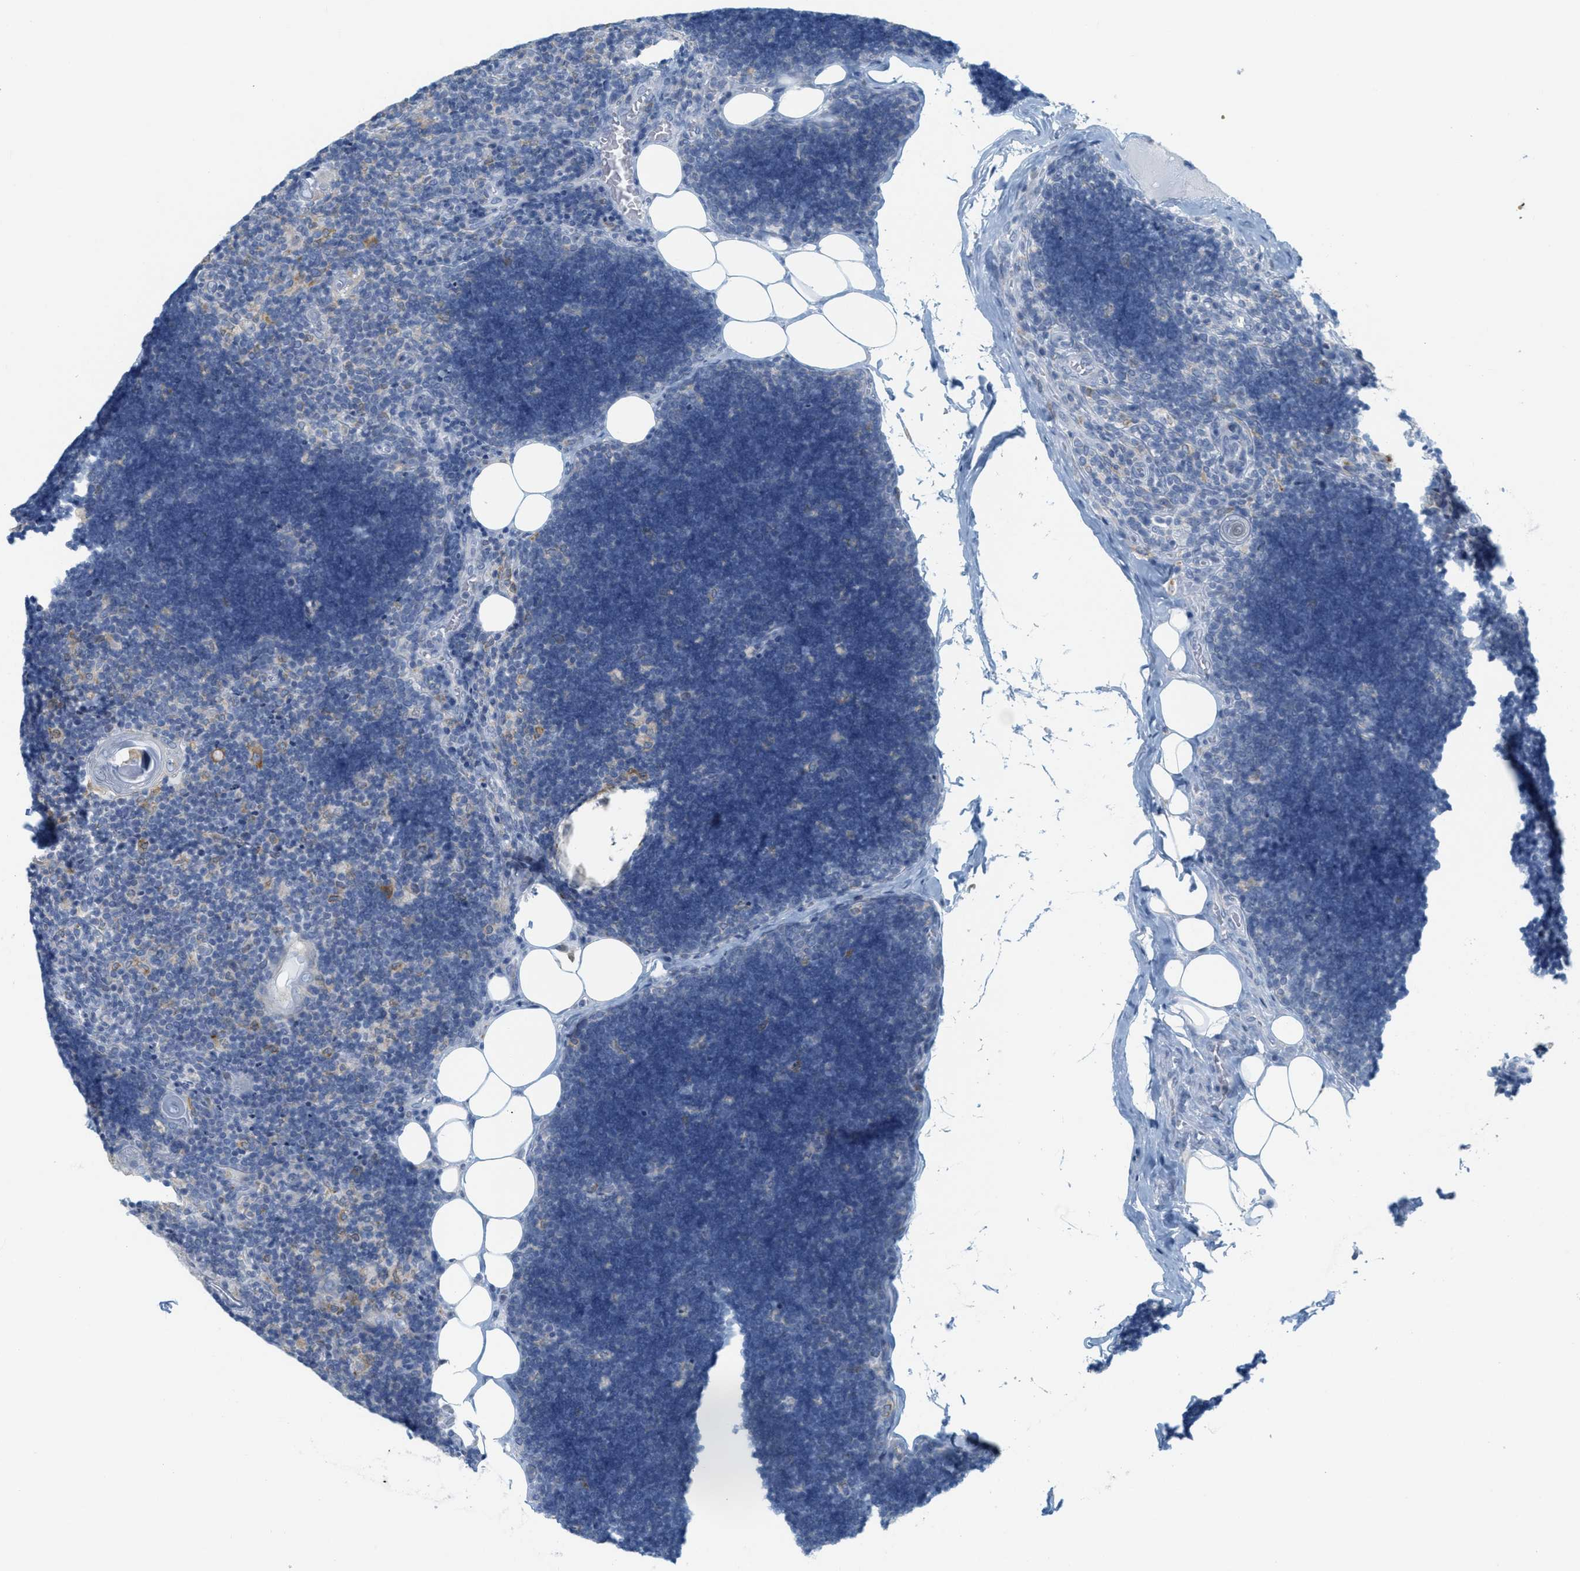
{"staining": {"intensity": "negative", "quantity": "none", "location": "none"}, "tissue": "lymph node", "cell_type": "Germinal center cells", "image_type": "normal", "snomed": [{"axis": "morphology", "description": "Normal tissue, NOS"}, {"axis": "topography", "description": "Lymph node"}], "caption": "Immunohistochemistry of normal human lymph node displays no positivity in germinal center cells. (DAB immunohistochemistry (IHC) with hematoxylin counter stain).", "gene": "TEX264", "patient": {"sex": "male", "age": 33}}